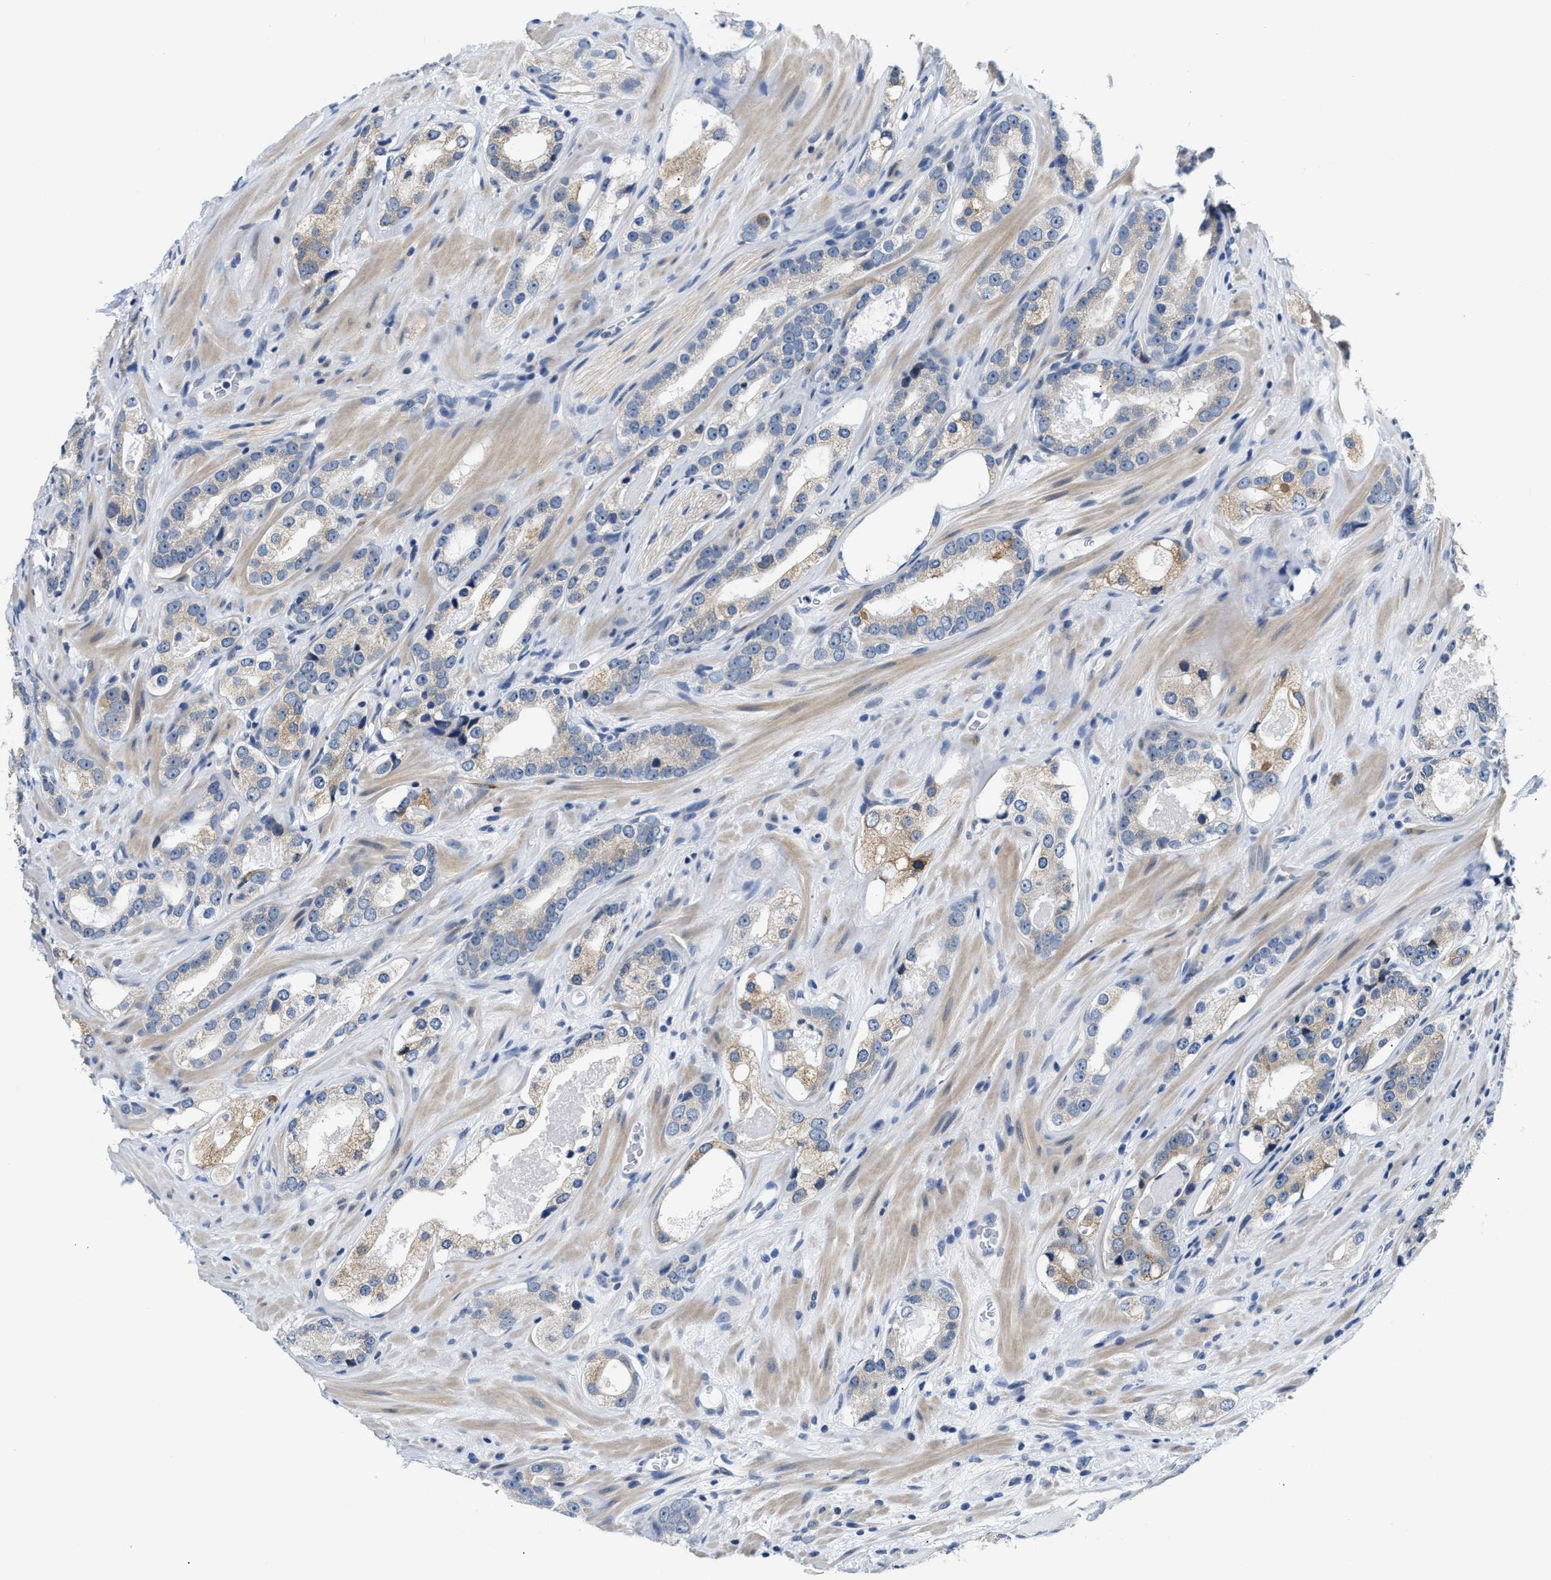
{"staining": {"intensity": "weak", "quantity": "<25%", "location": "cytoplasmic/membranous"}, "tissue": "prostate cancer", "cell_type": "Tumor cells", "image_type": "cancer", "snomed": [{"axis": "morphology", "description": "Adenocarcinoma, High grade"}, {"axis": "topography", "description": "Prostate"}], "caption": "IHC image of prostate adenocarcinoma (high-grade) stained for a protein (brown), which exhibits no expression in tumor cells.", "gene": "CLGN", "patient": {"sex": "male", "age": 63}}